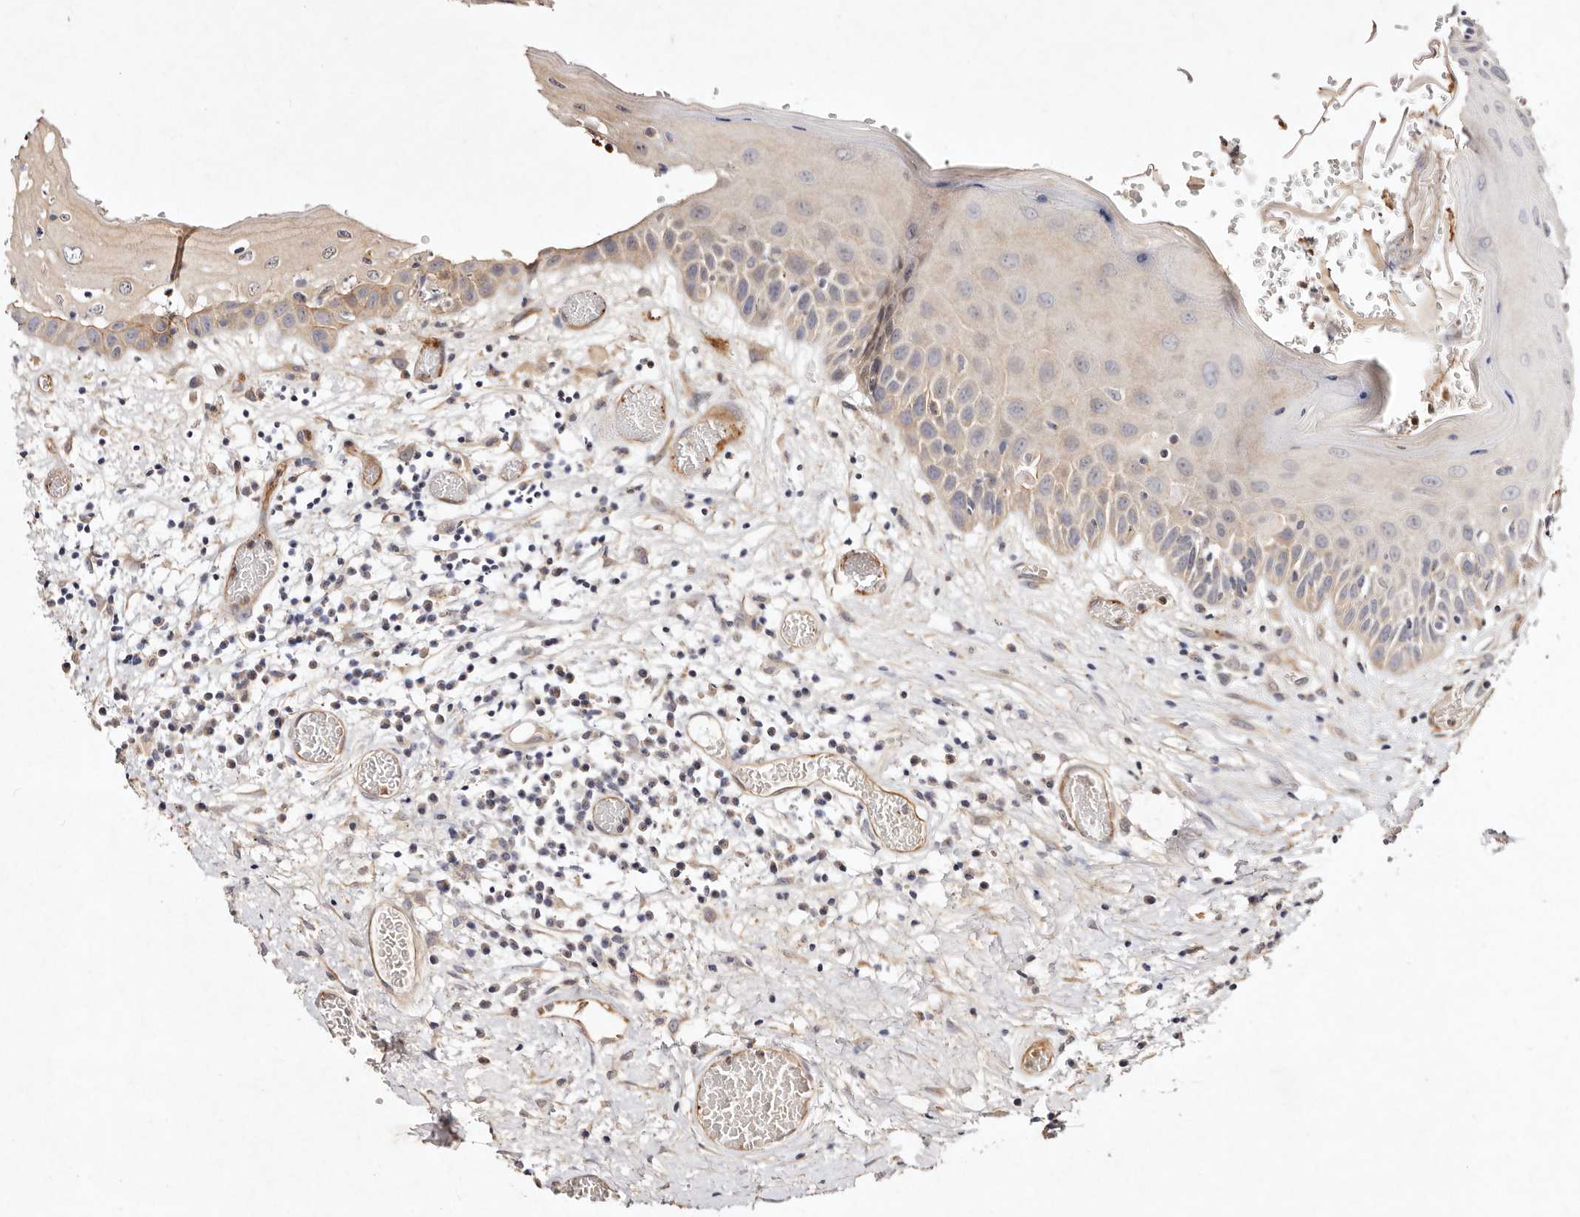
{"staining": {"intensity": "weak", "quantity": "25%-75%", "location": "cytoplasmic/membranous"}, "tissue": "oral mucosa", "cell_type": "Squamous epithelial cells", "image_type": "normal", "snomed": [{"axis": "morphology", "description": "Normal tissue, NOS"}, {"axis": "topography", "description": "Oral tissue"}], "caption": "This photomicrograph reveals immunohistochemistry (IHC) staining of normal oral mucosa, with low weak cytoplasmic/membranous staining in approximately 25%-75% of squamous epithelial cells.", "gene": "MTMR11", "patient": {"sex": "female", "age": 76}}